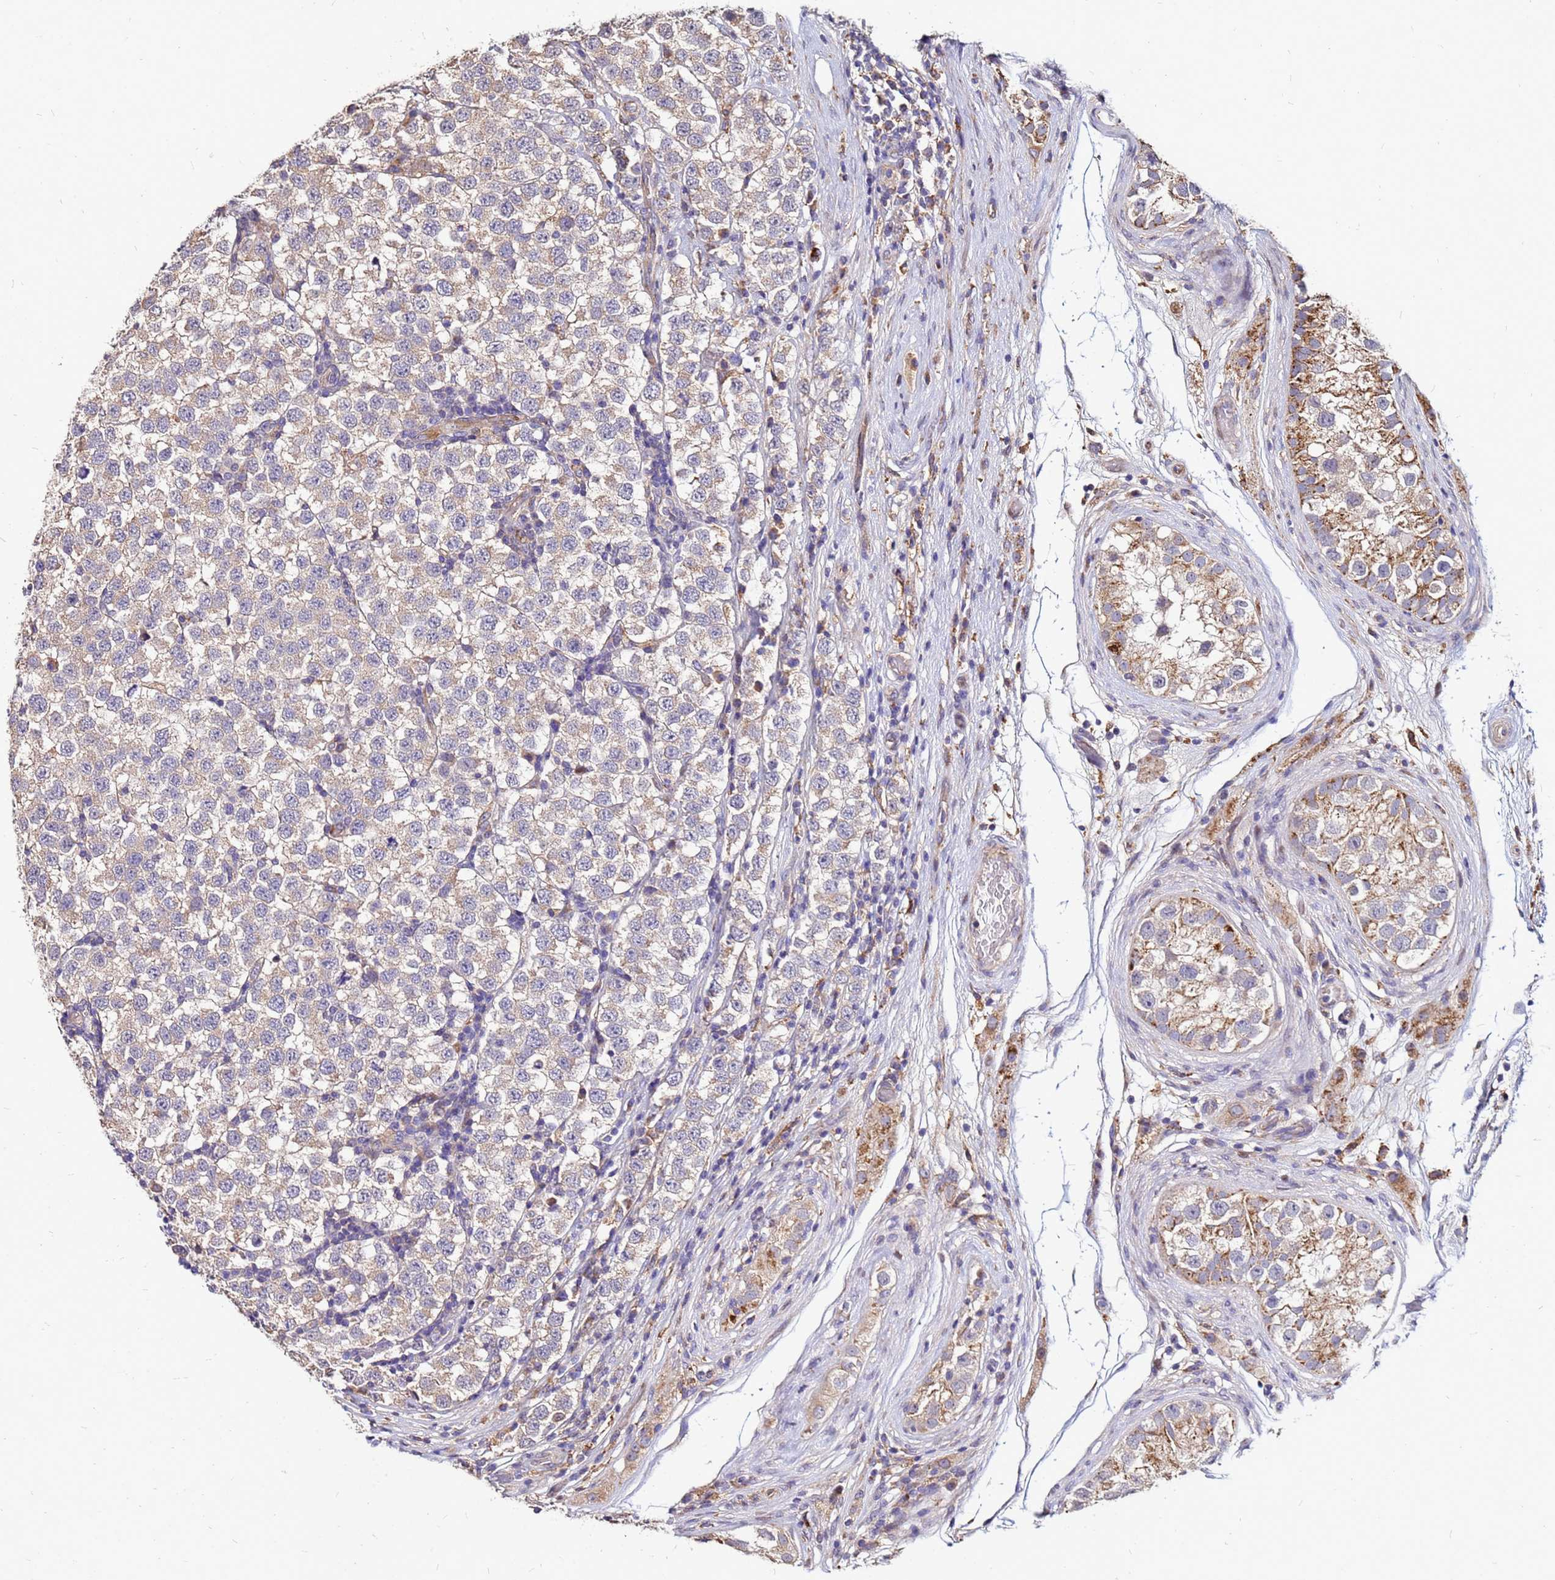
{"staining": {"intensity": "weak", "quantity": ">75%", "location": "cytoplasmic/membranous"}, "tissue": "testis cancer", "cell_type": "Tumor cells", "image_type": "cancer", "snomed": [{"axis": "morphology", "description": "Seminoma, NOS"}, {"axis": "topography", "description": "Testis"}], "caption": "About >75% of tumor cells in human testis cancer reveal weak cytoplasmic/membranous protein expression as visualized by brown immunohistochemical staining.", "gene": "ARHGEF5", "patient": {"sex": "male", "age": 34}}